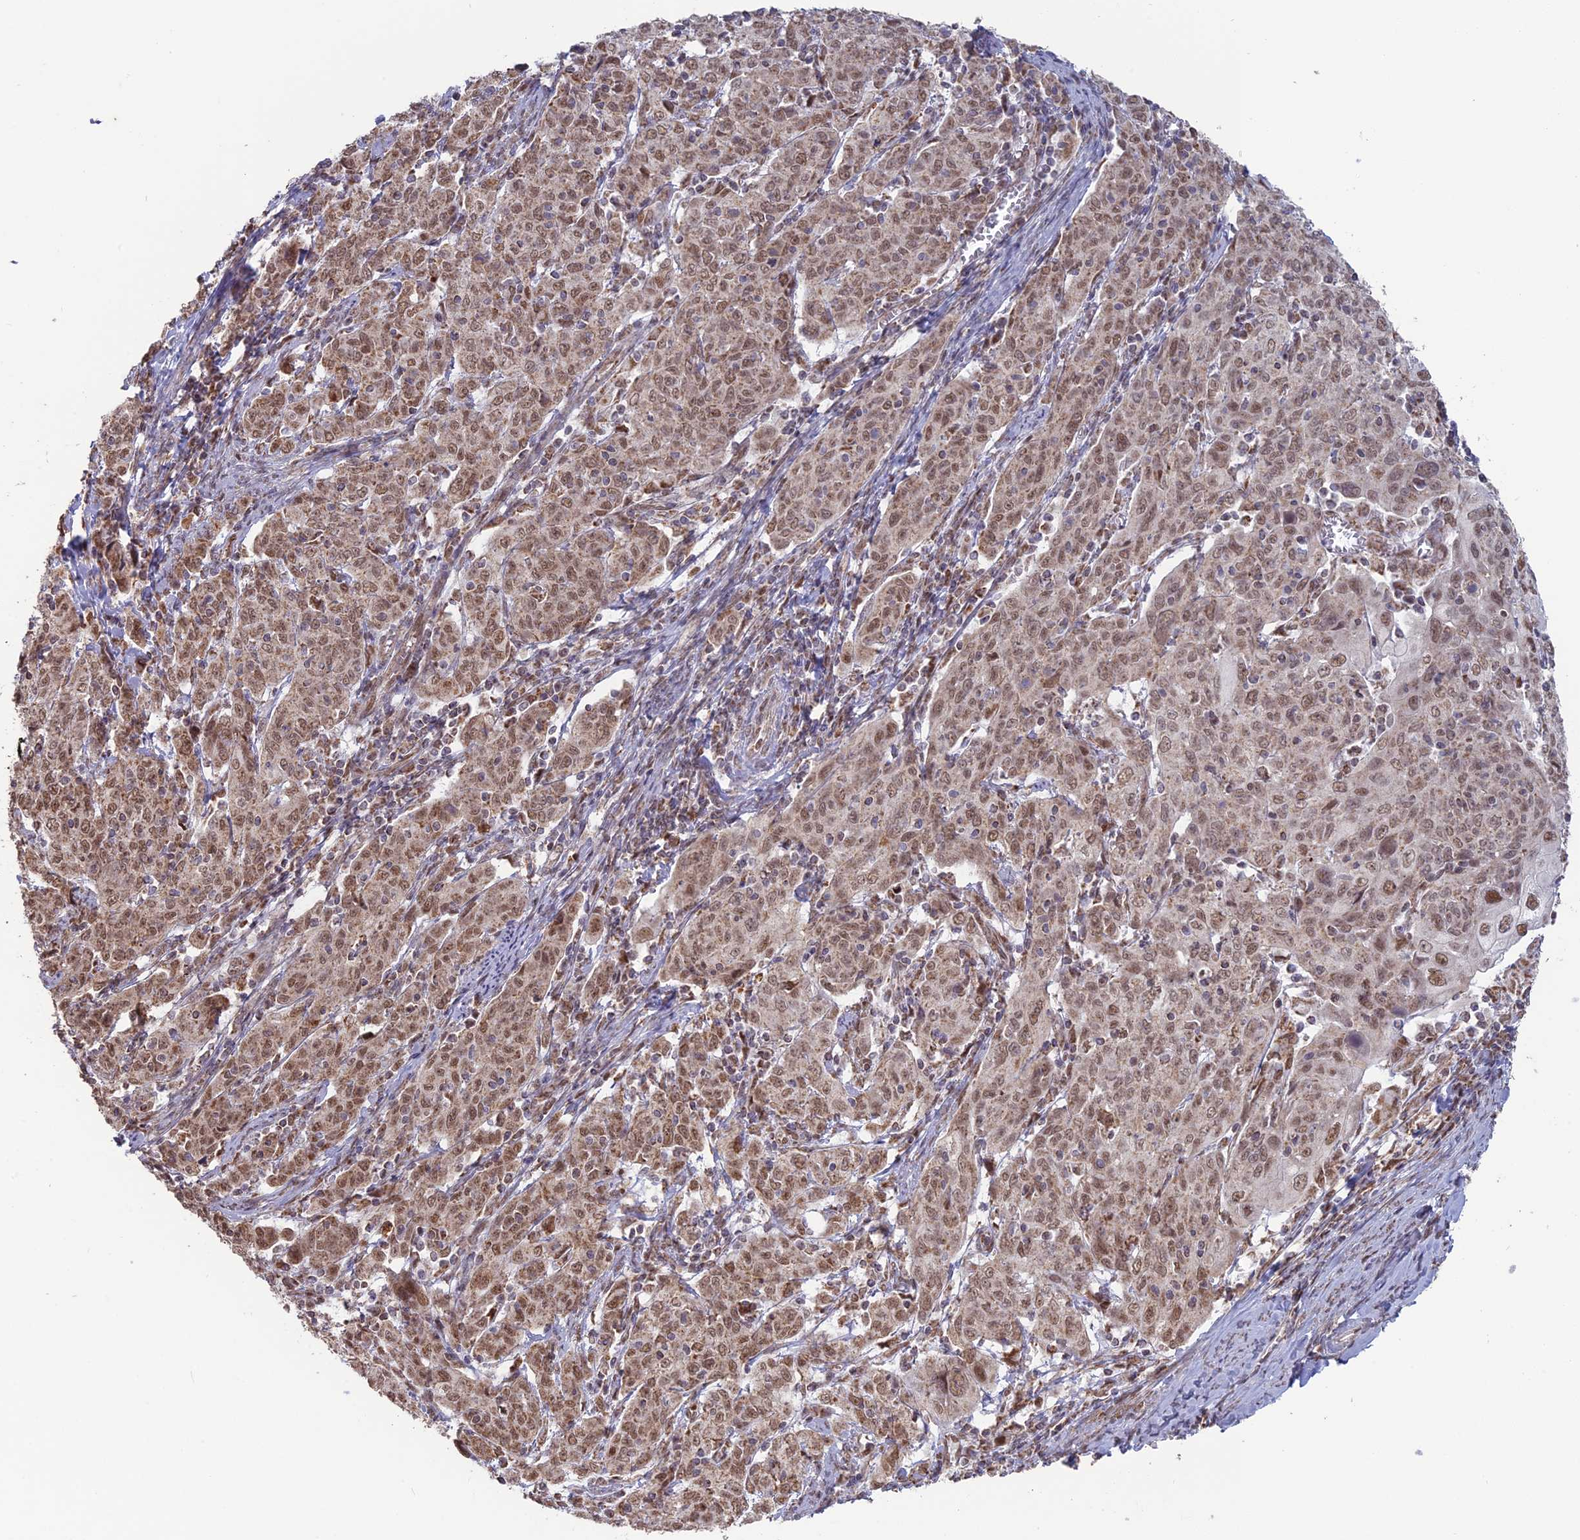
{"staining": {"intensity": "moderate", "quantity": "25%-75%", "location": "nuclear"}, "tissue": "cervical cancer", "cell_type": "Tumor cells", "image_type": "cancer", "snomed": [{"axis": "morphology", "description": "Squamous cell carcinoma, NOS"}, {"axis": "topography", "description": "Cervix"}], "caption": "Human cervical cancer stained with a brown dye reveals moderate nuclear positive positivity in about 25%-75% of tumor cells.", "gene": "ARHGAP40", "patient": {"sex": "female", "age": 67}}